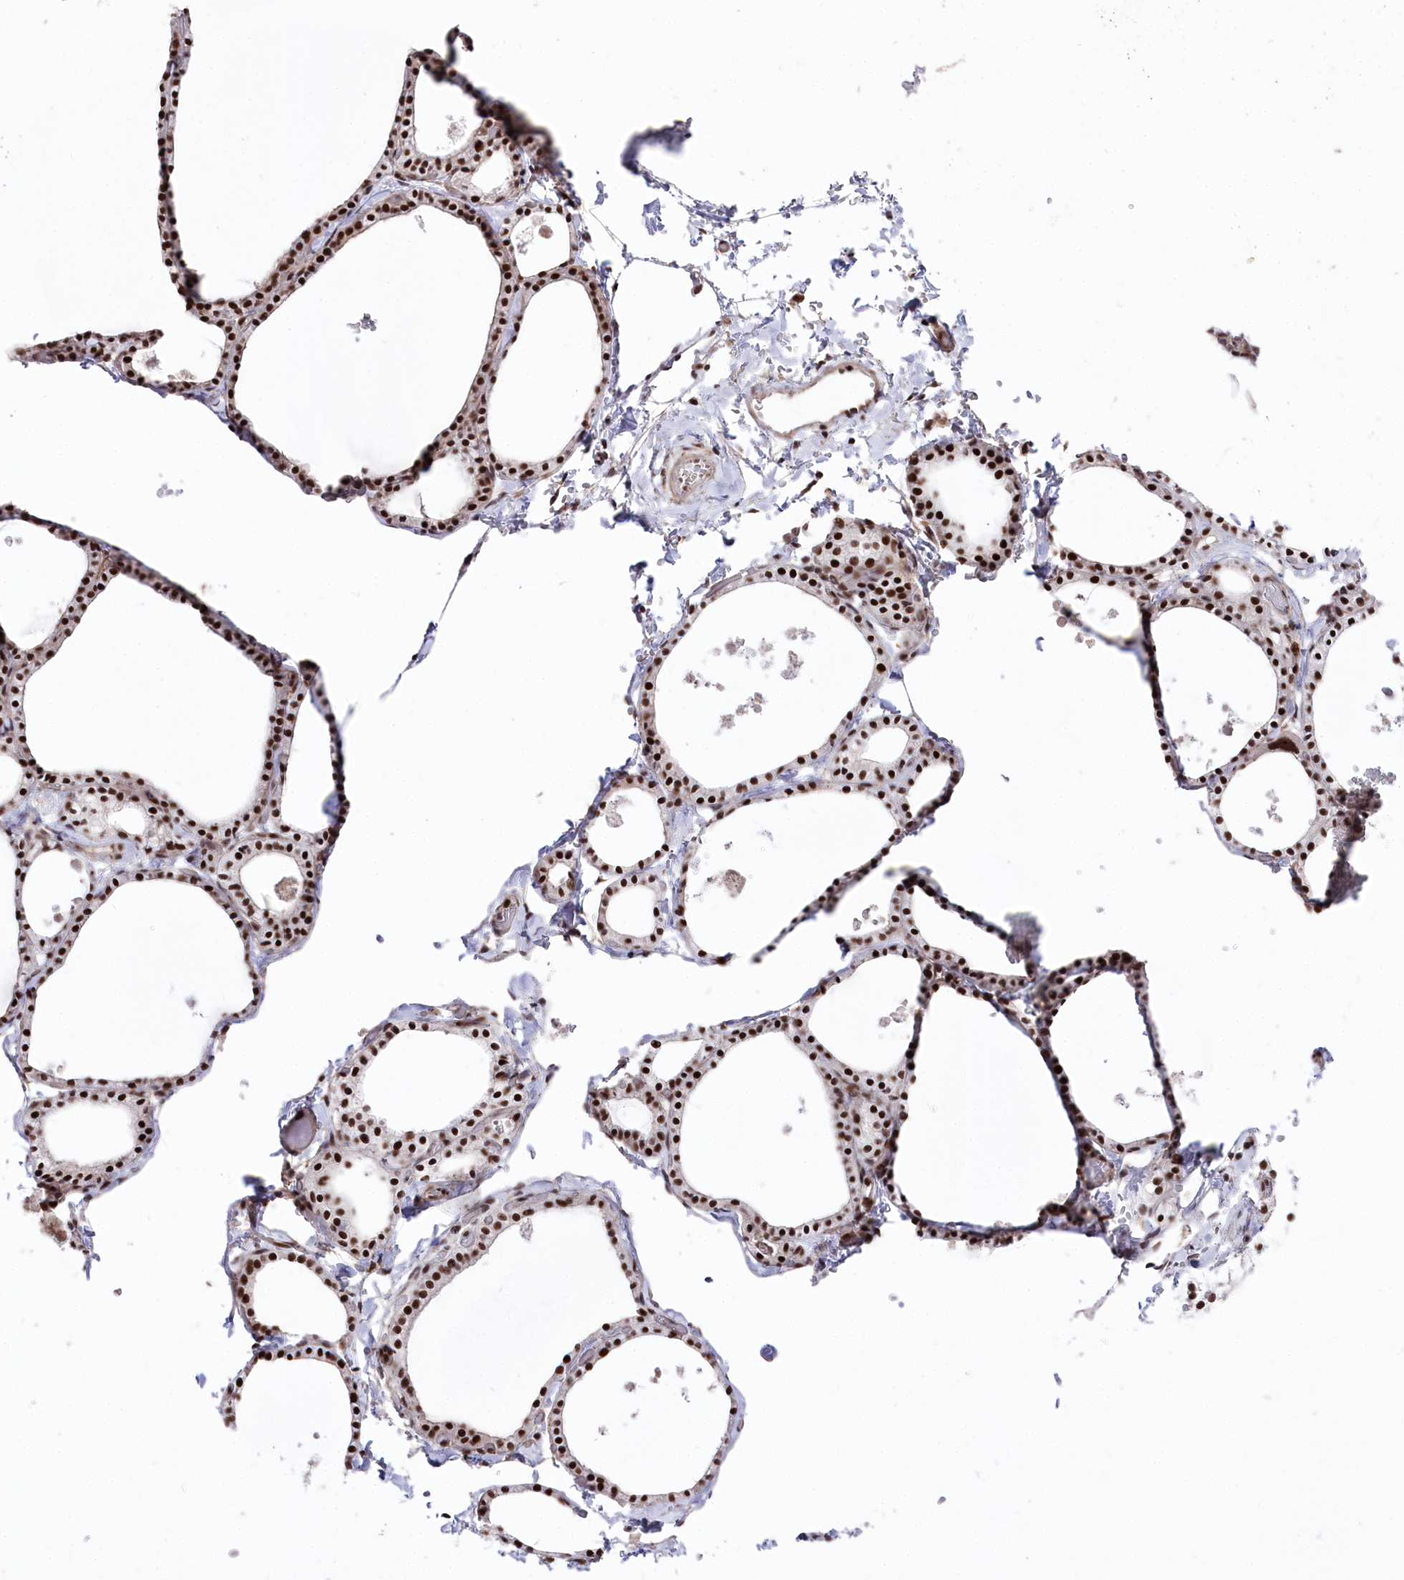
{"staining": {"intensity": "strong", "quantity": ">75%", "location": "nuclear"}, "tissue": "thyroid gland", "cell_type": "Glandular cells", "image_type": "normal", "snomed": [{"axis": "morphology", "description": "Normal tissue, NOS"}, {"axis": "topography", "description": "Thyroid gland"}], "caption": "DAB (3,3'-diaminobenzidine) immunohistochemical staining of benign human thyroid gland displays strong nuclear protein expression in approximately >75% of glandular cells. Using DAB (3,3'-diaminobenzidine) (brown) and hematoxylin (blue) stains, captured at high magnification using brightfield microscopy.", "gene": "POLR2H", "patient": {"sex": "male", "age": 56}}